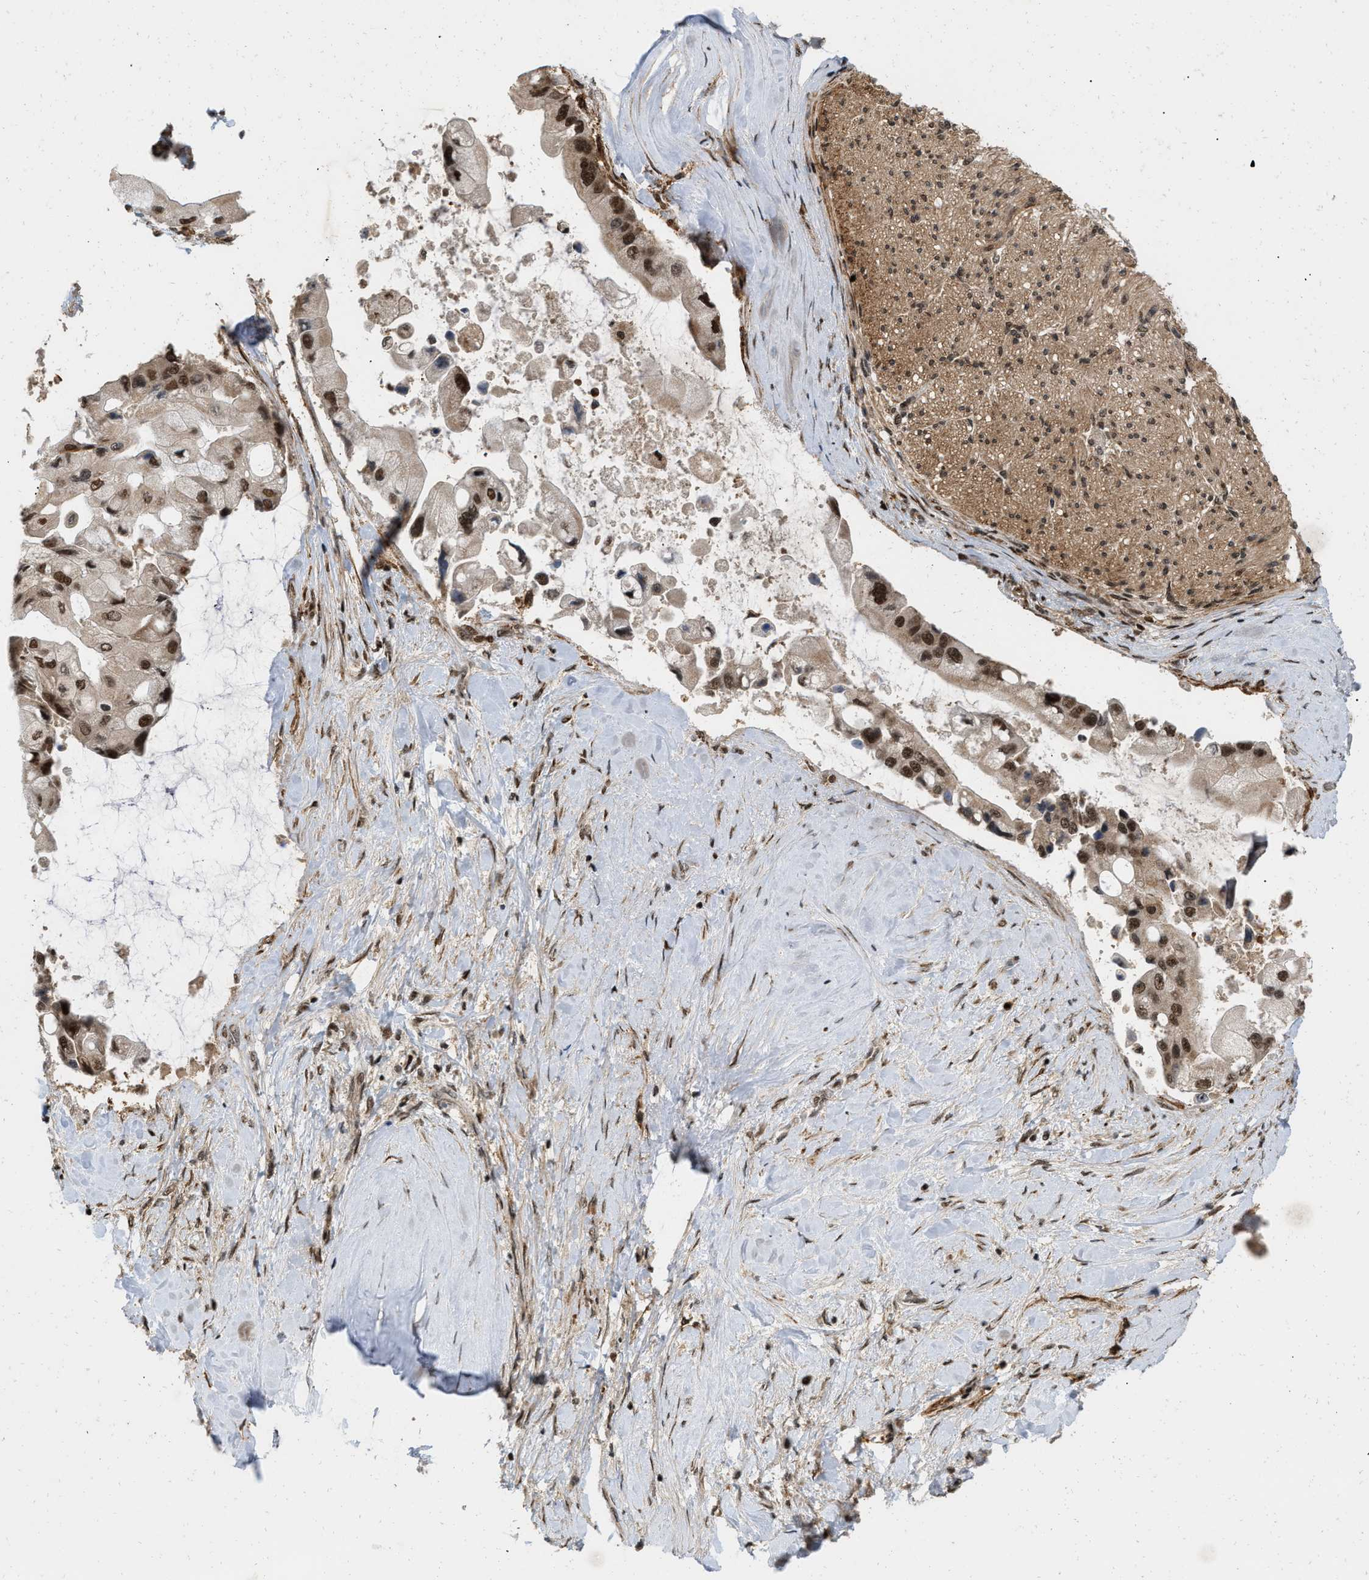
{"staining": {"intensity": "strong", "quantity": ">75%", "location": "nuclear"}, "tissue": "liver cancer", "cell_type": "Tumor cells", "image_type": "cancer", "snomed": [{"axis": "morphology", "description": "Cholangiocarcinoma"}, {"axis": "topography", "description": "Liver"}], "caption": "Strong nuclear protein positivity is appreciated in approximately >75% of tumor cells in liver cancer (cholangiocarcinoma). (DAB (3,3'-diaminobenzidine) = brown stain, brightfield microscopy at high magnification).", "gene": "ANKRD11", "patient": {"sex": "male", "age": 50}}